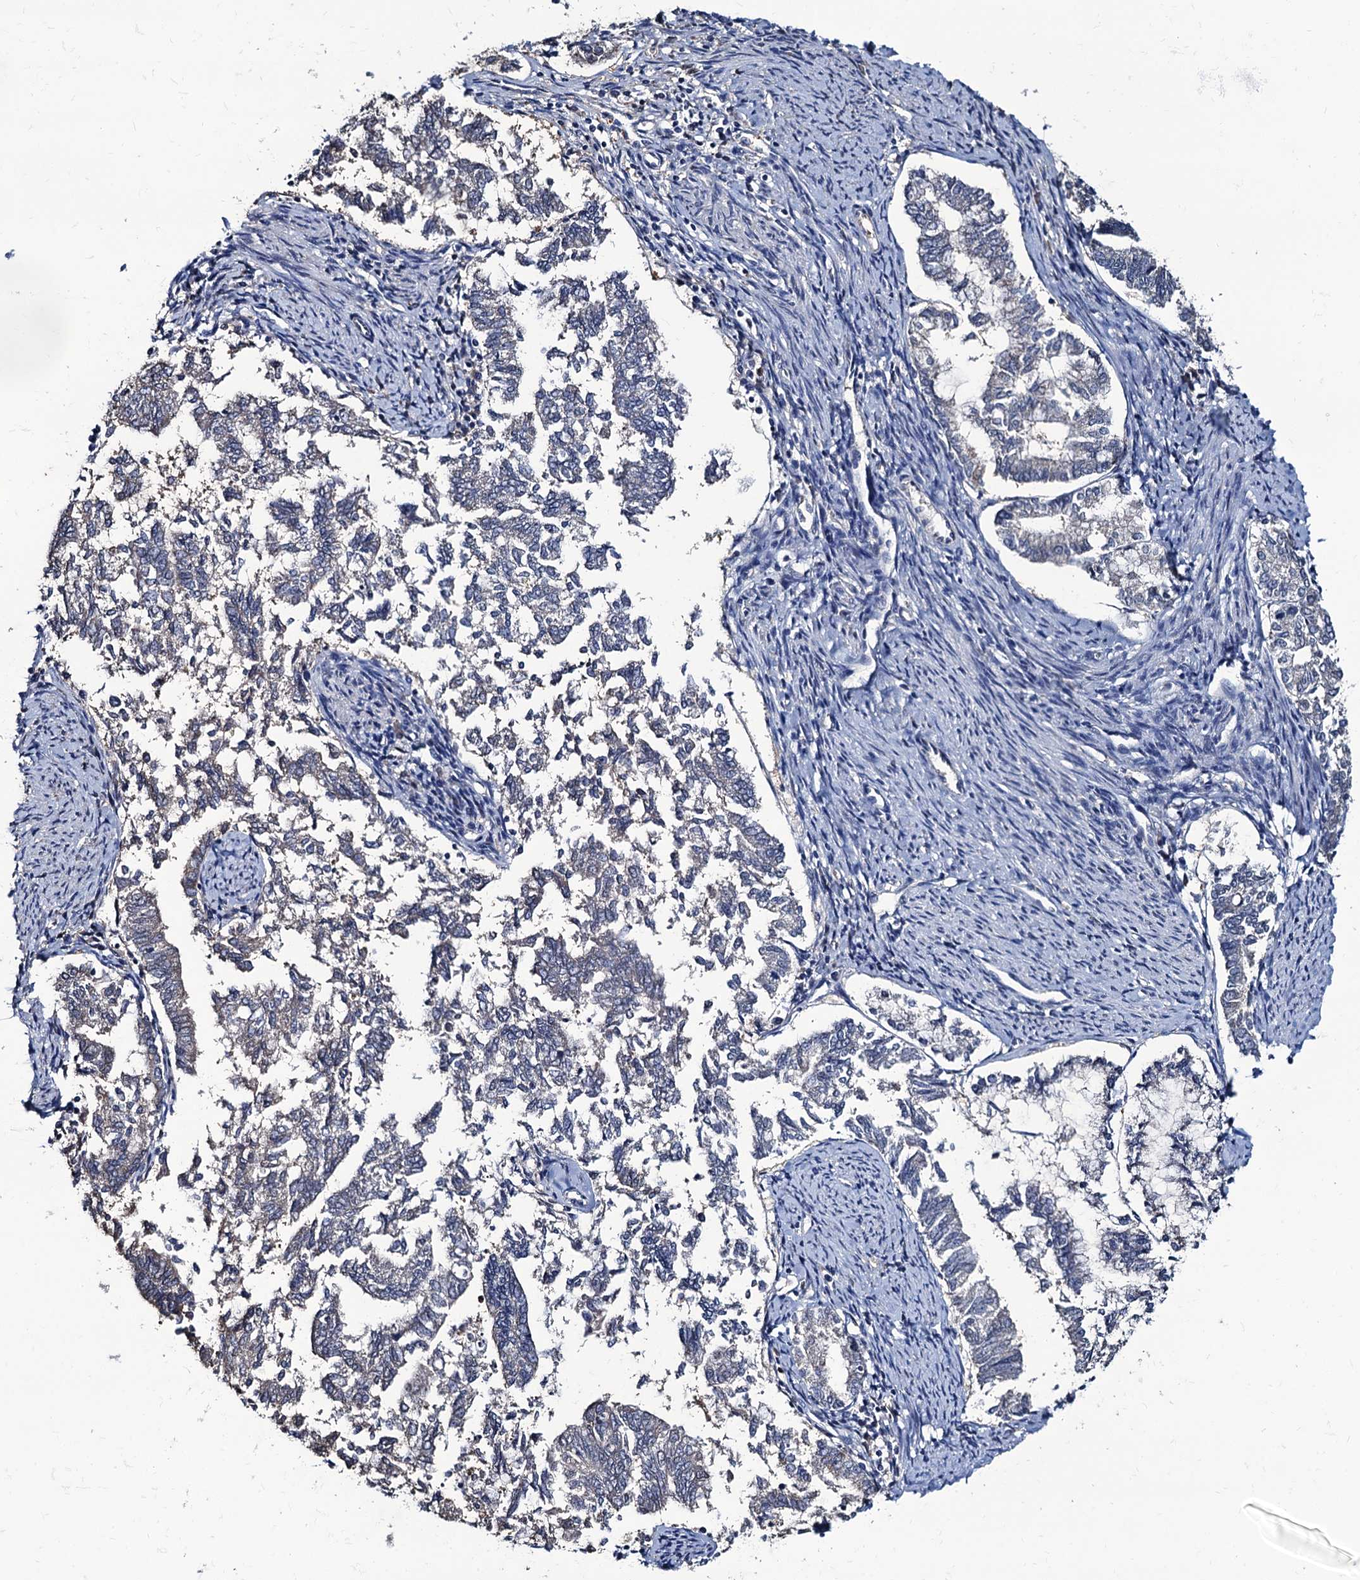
{"staining": {"intensity": "negative", "quantity": "none", "location": "none"}, "tissue": "endometrial cancer", "cell_type": "Tumor cells", "image_type": "cancer", "snomed": [{"axis": "morphology", "description": "Adenocarcinoma, NOS"}, {"axis": "topography", "description": "Endometrium"}], "caption": "Protein analysis of endometrial adenocarcinoma shows no significant positivity in tumor cells.", "gene": "RTKN2", "patient": {"sex": "female", "age": 79}}